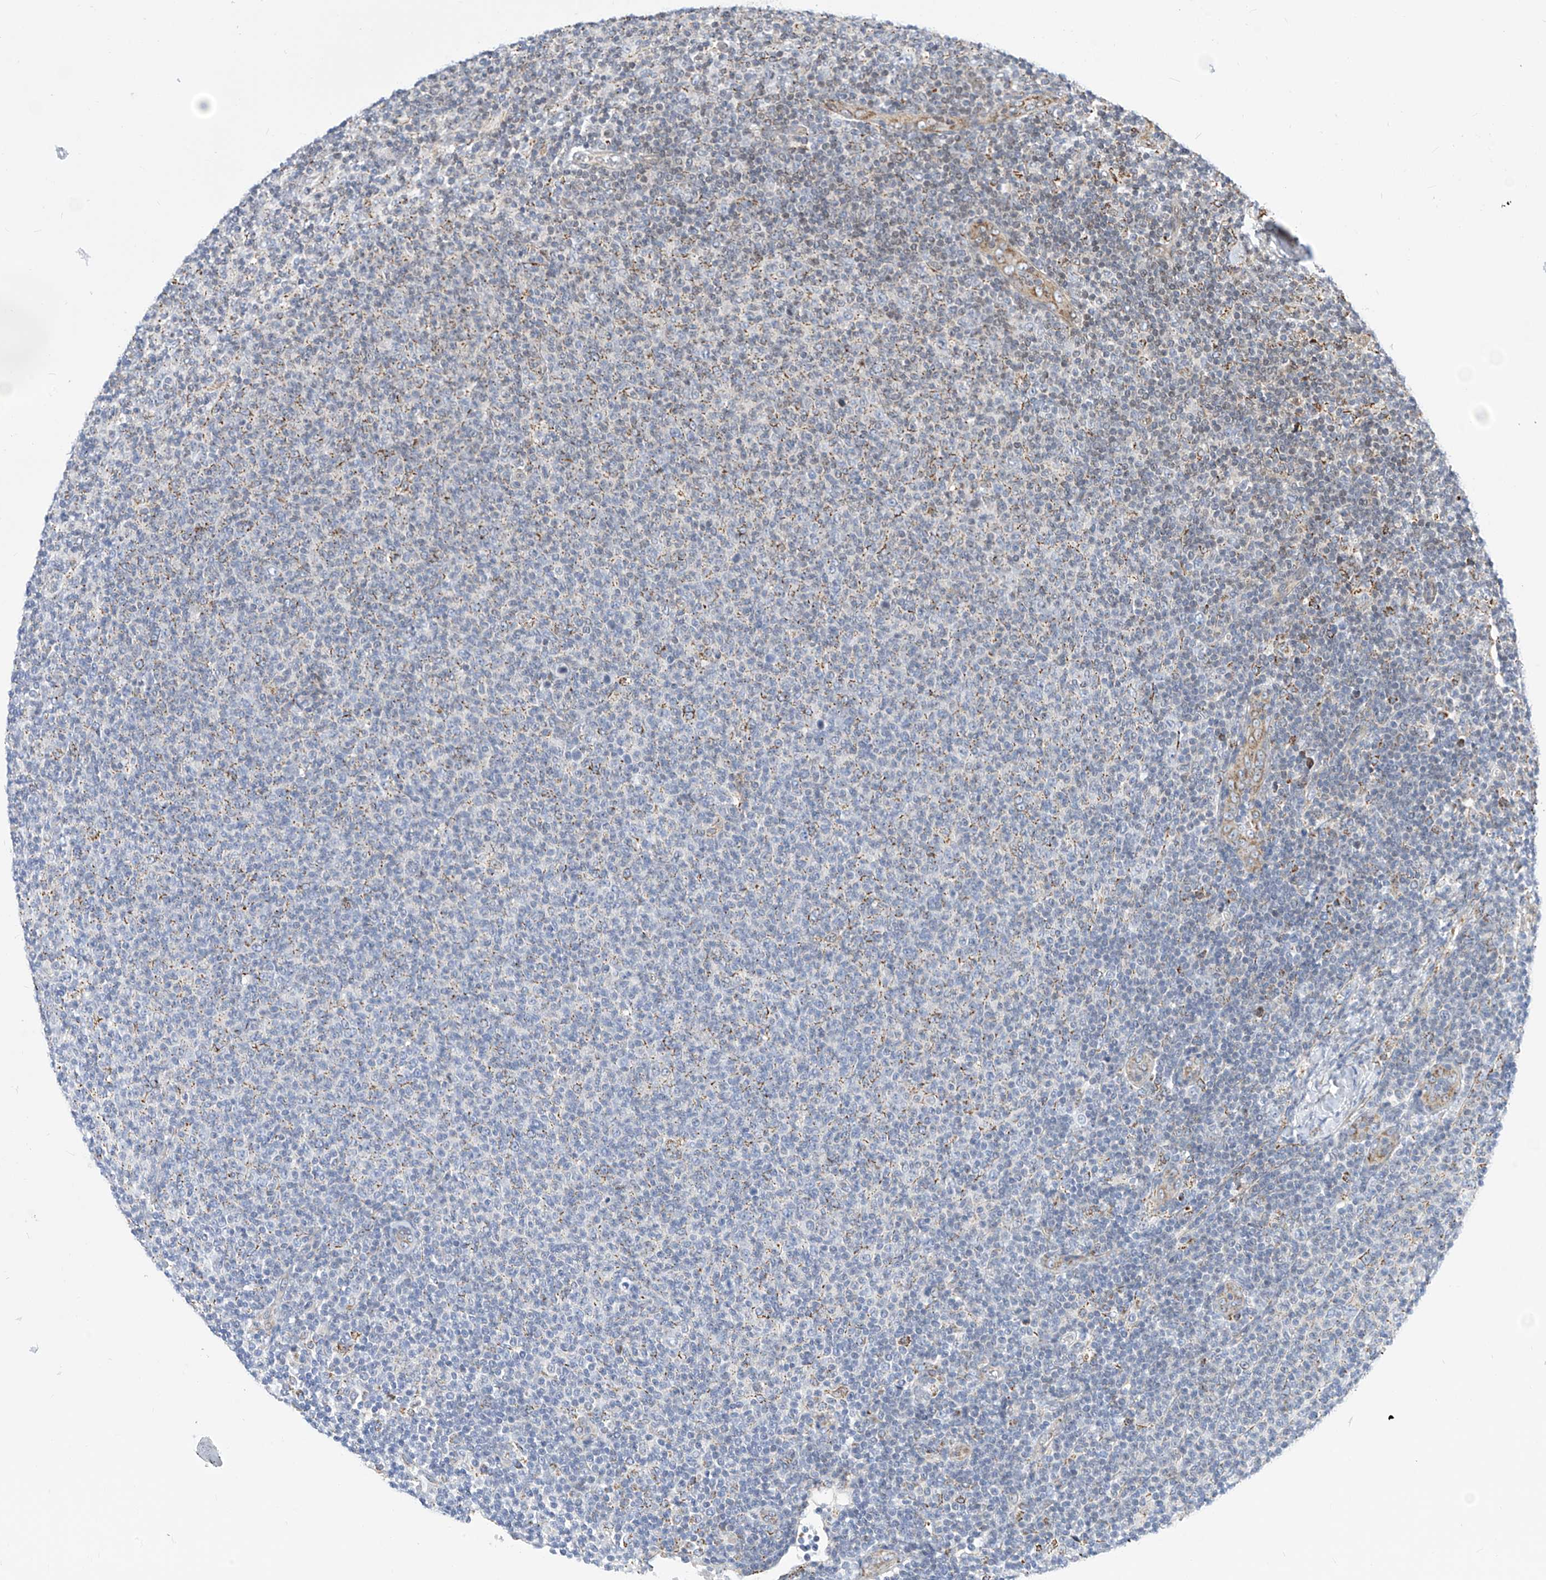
{"staining": {"intensity": "negative", "quantity": "none", "location": "none"}, "tissue": "lymphoma", "cell_type": "Tumor cells", "image_type": "cancer", "snomed": [{"axis": "morphology", "description": "Malignant lymphoma, non-Hodgkin's type, Low grade"}, {"axis": "topography", "description": "Lymph node"}], "caption": "IHC micrograph of neoplastic tissue: human lymphoma stained with DAB (3,3'-diaminobenzidine) shows no significant protein positivity in tumor cells.", "gene": "TTLL8", "patient": {"sex": "male", "age": 66}}